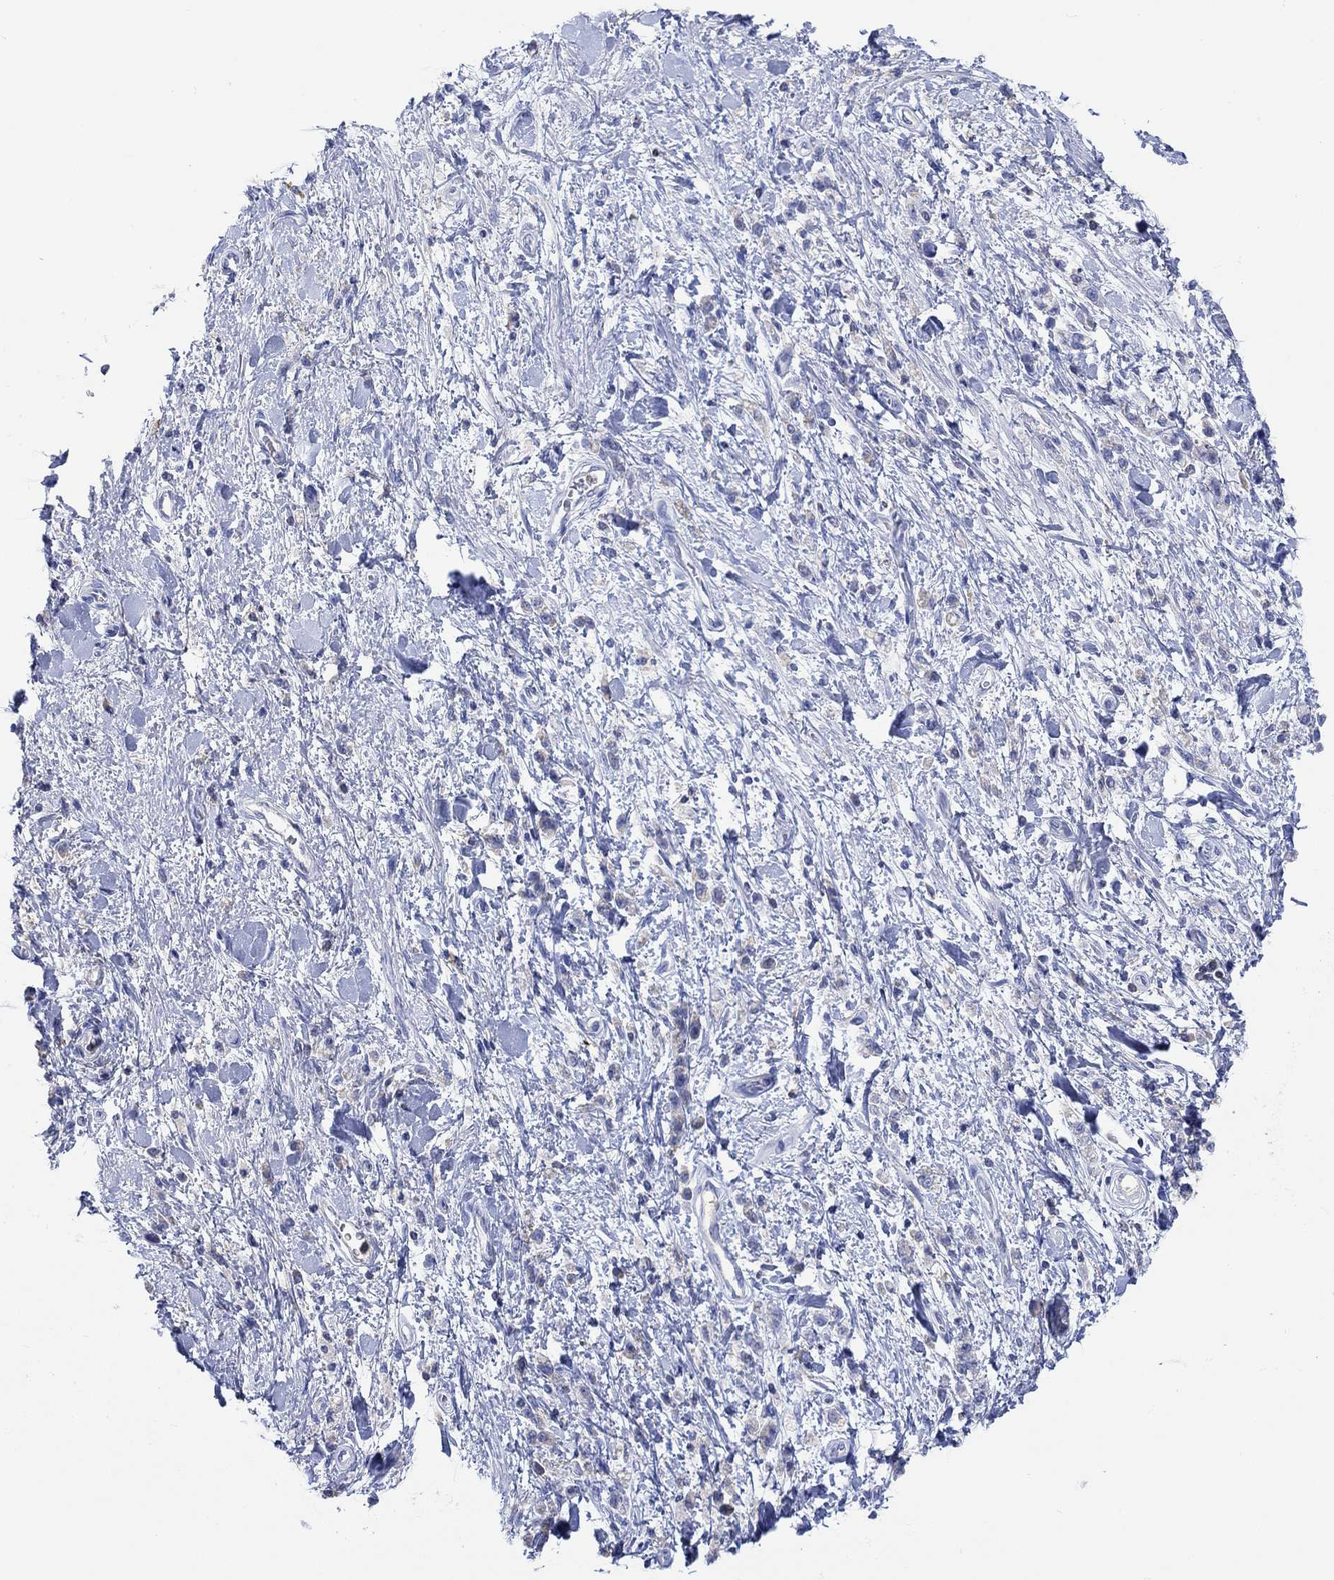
{"staining": {"intensity": "negative", "quantity": "none", "location": "none"}, "tissue": "stomach cancer", "cell_type": "Tumor cells", "image_type": "cancer", "snomed": [{"axis": "morphology", "description": "Adenocarcinoma, NOS"}, {"axis": "topography", "description": "Stomach"}], "caption": "The immunohistochemistry histopathology image has no significant staining in tumor cells of adenocarcinoma (stomach) tissue. (DAB (3,3'-diaminobenzidine) IHC, high magnification).", "gene": "GCM1", "patient": {"sex": "male", "age": 77}}